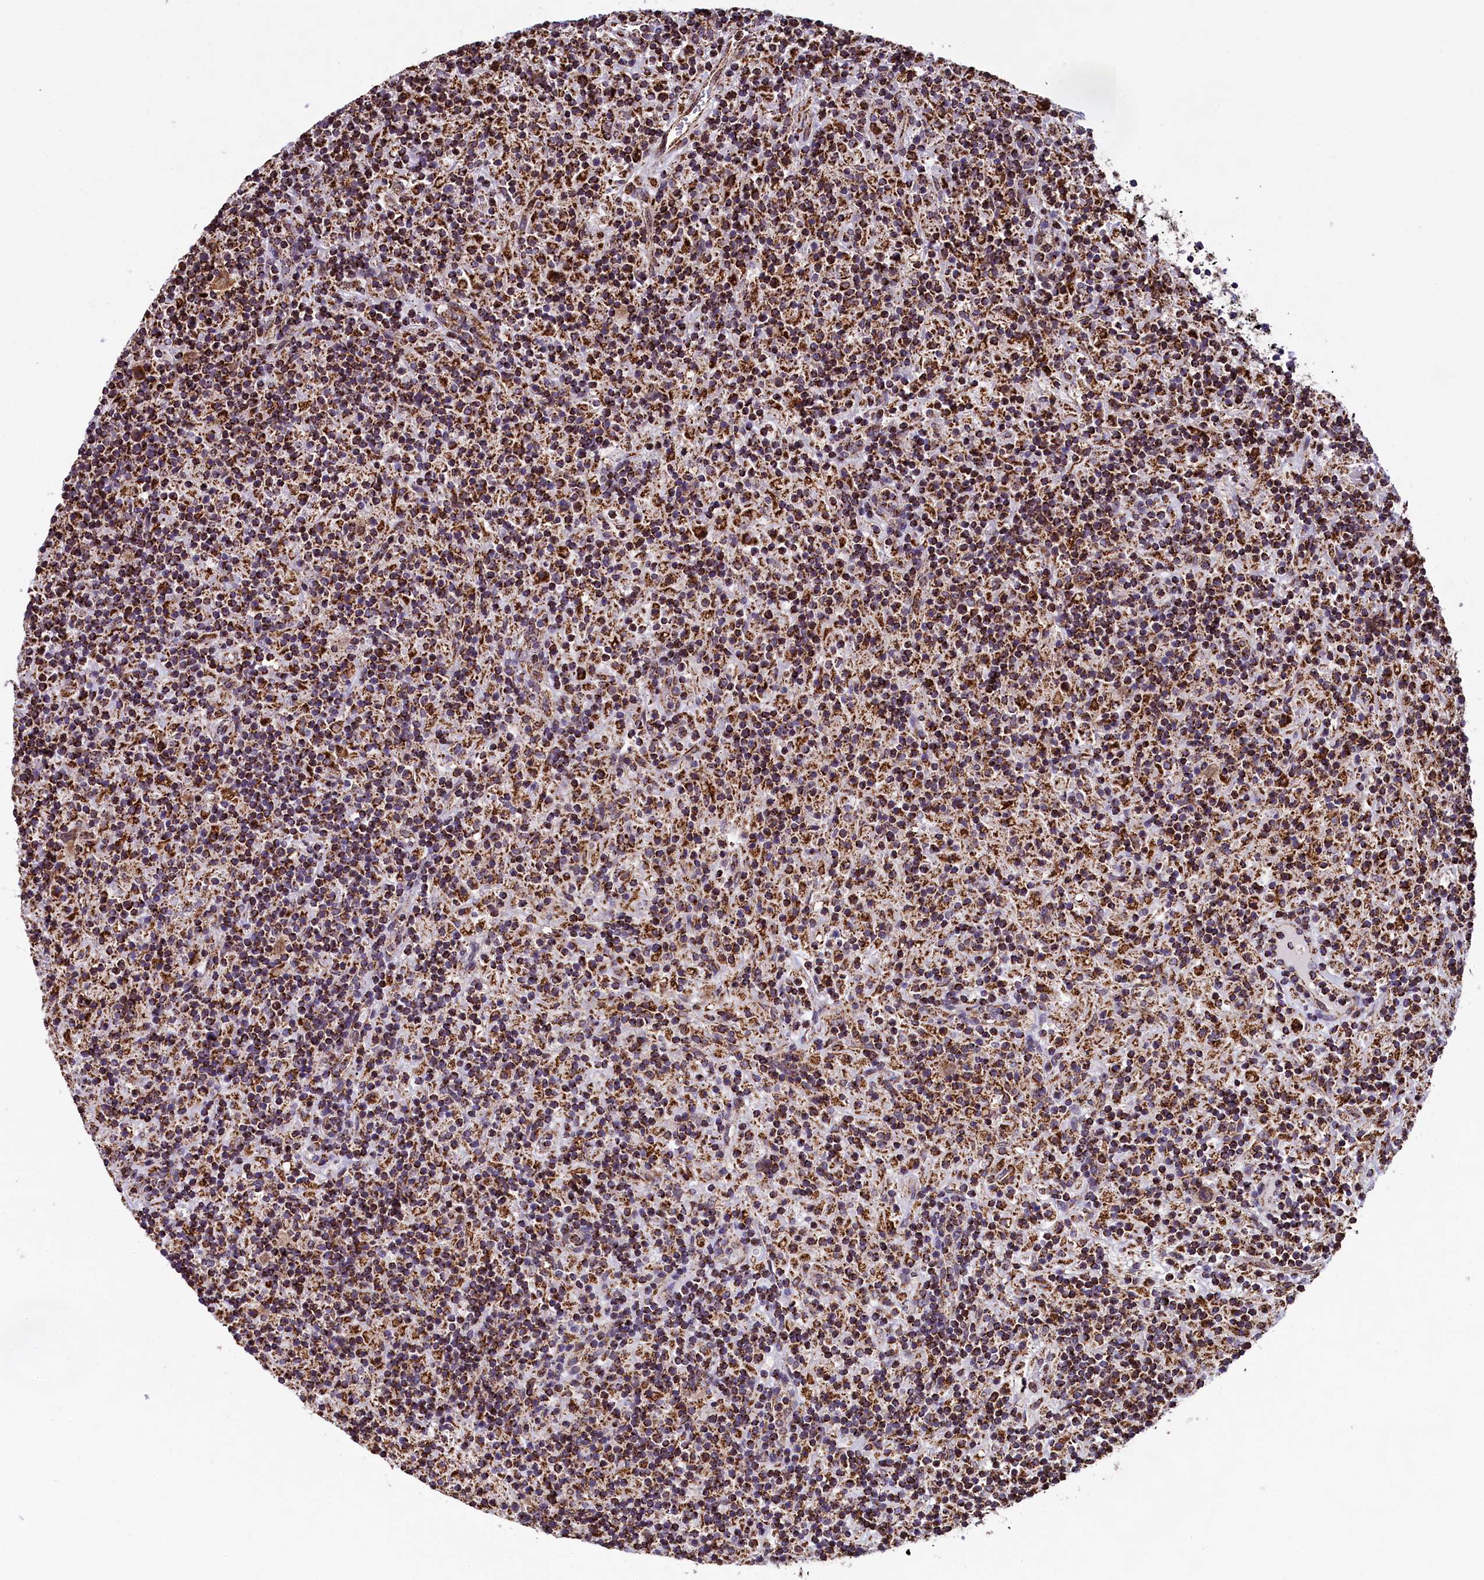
{"staining": {"intensity": "weak", "quantity": ">75%", "location": "cytoplasmic/membranous"}, "tissue": "lymphoma", "cell_type": "Tumor cells", "image_type": "cancer", "snomed": [{"axis": "morphology", "description": "Hodgkin's disease, NOS"}, {"axis": "topography", "description": "Lymph node"}], "caption": "Human lymphoma stained for a protein (brown) shows weak cytoplasmic/membranous positive expression in about >75% of tumor cells.", "gene": "KLC2", "patient": {"sex": "male", "age": 70}}